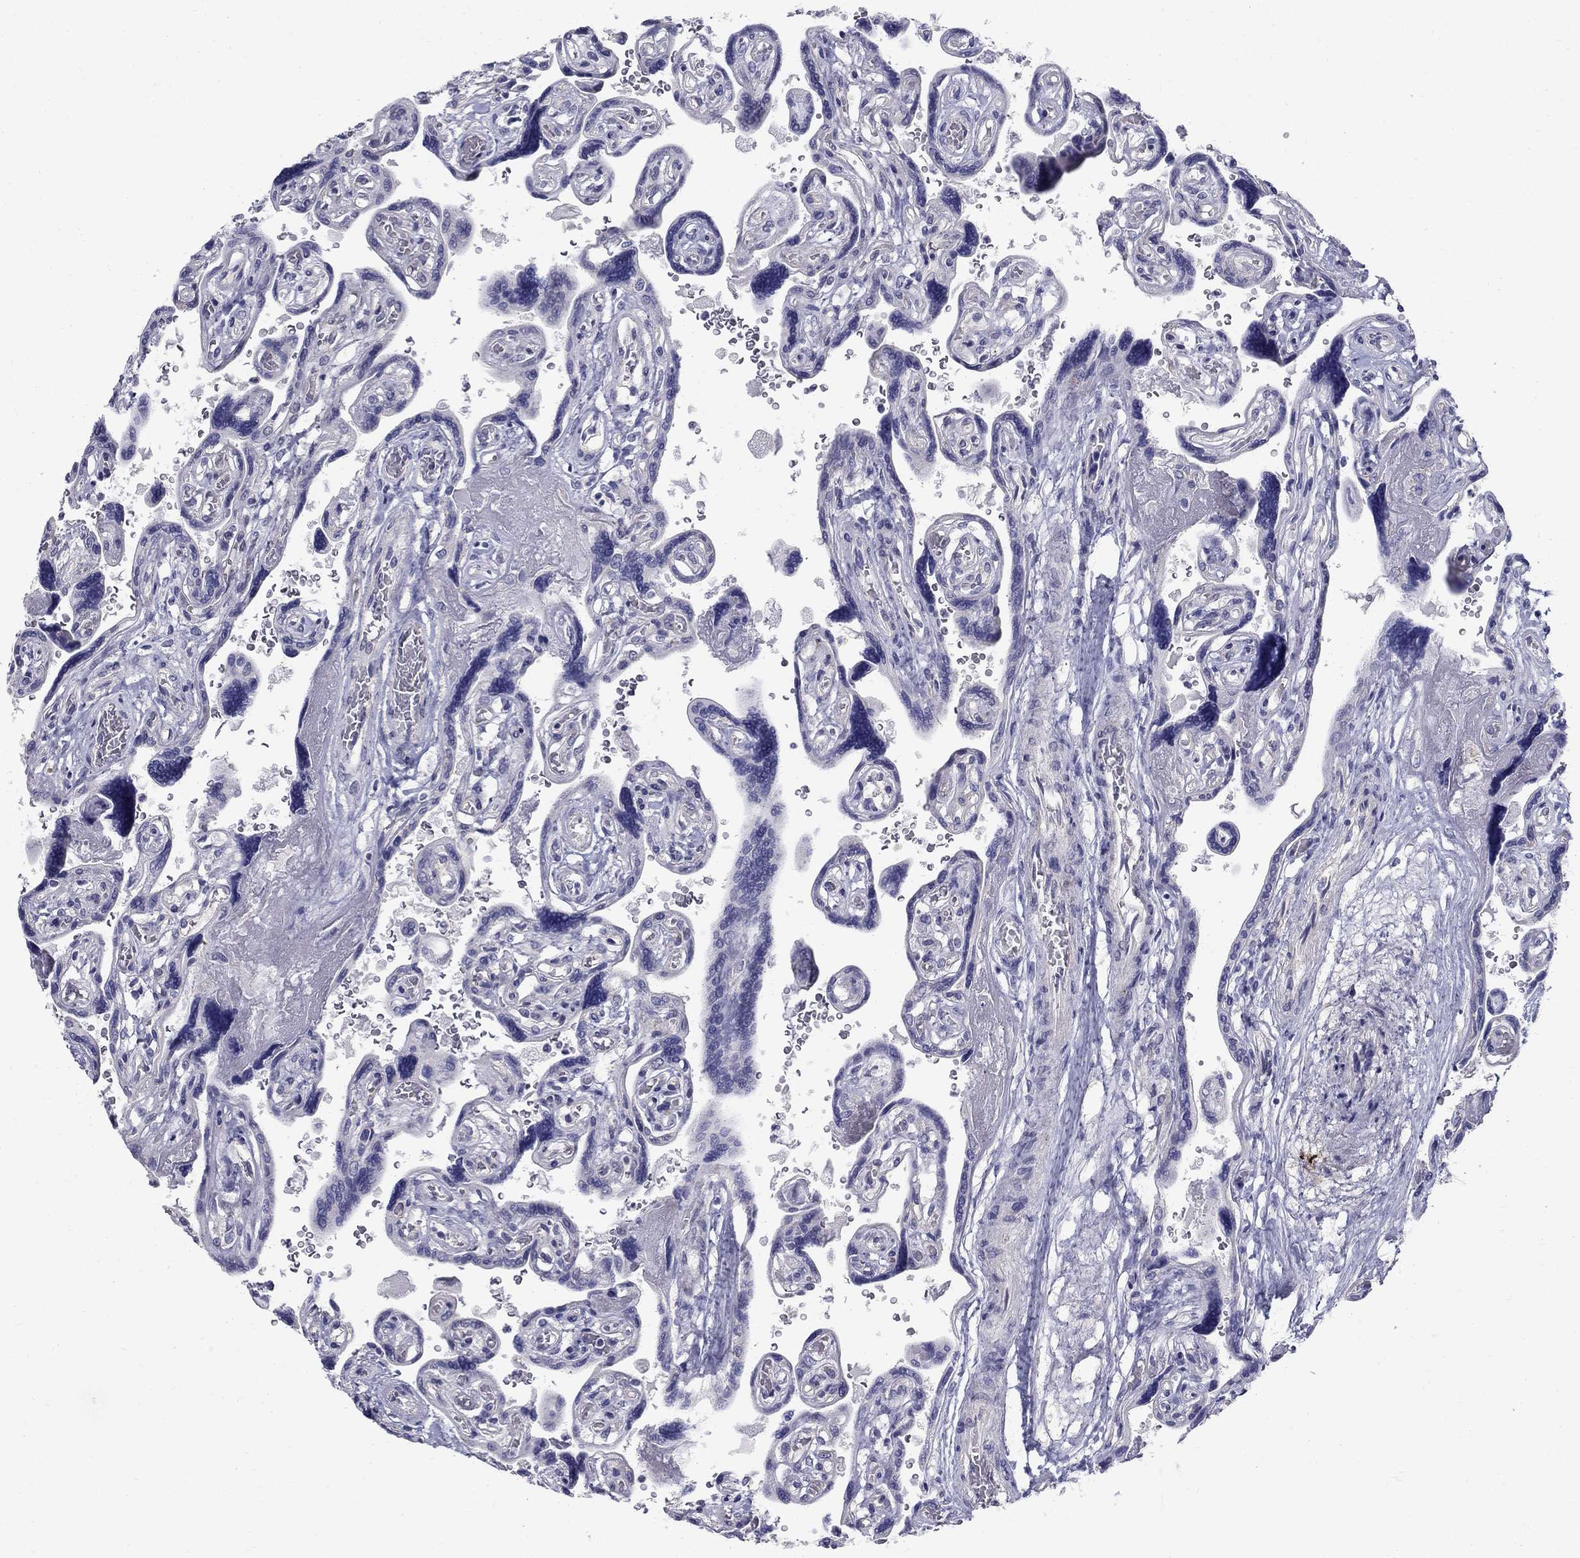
{"staining": {"intensity": "negative", "quantity": "none", "location": "none"}, "tissue": "placenta", "cell_type": "Decidual cells", "image_type": "normal", "snomed": [{"axis": "morphology", "description": "Normal tissue, NOS"}, {"axis": "topography", "description": "Placenta"}], "caption": "DAB (3,3'-diaminobenzidine) immunohistochemical staining of unremarkable placenta shows no significant expression in decidual cells.", "gene": "TP53TG5", "patient": {"sex": "female", "age": 32}}